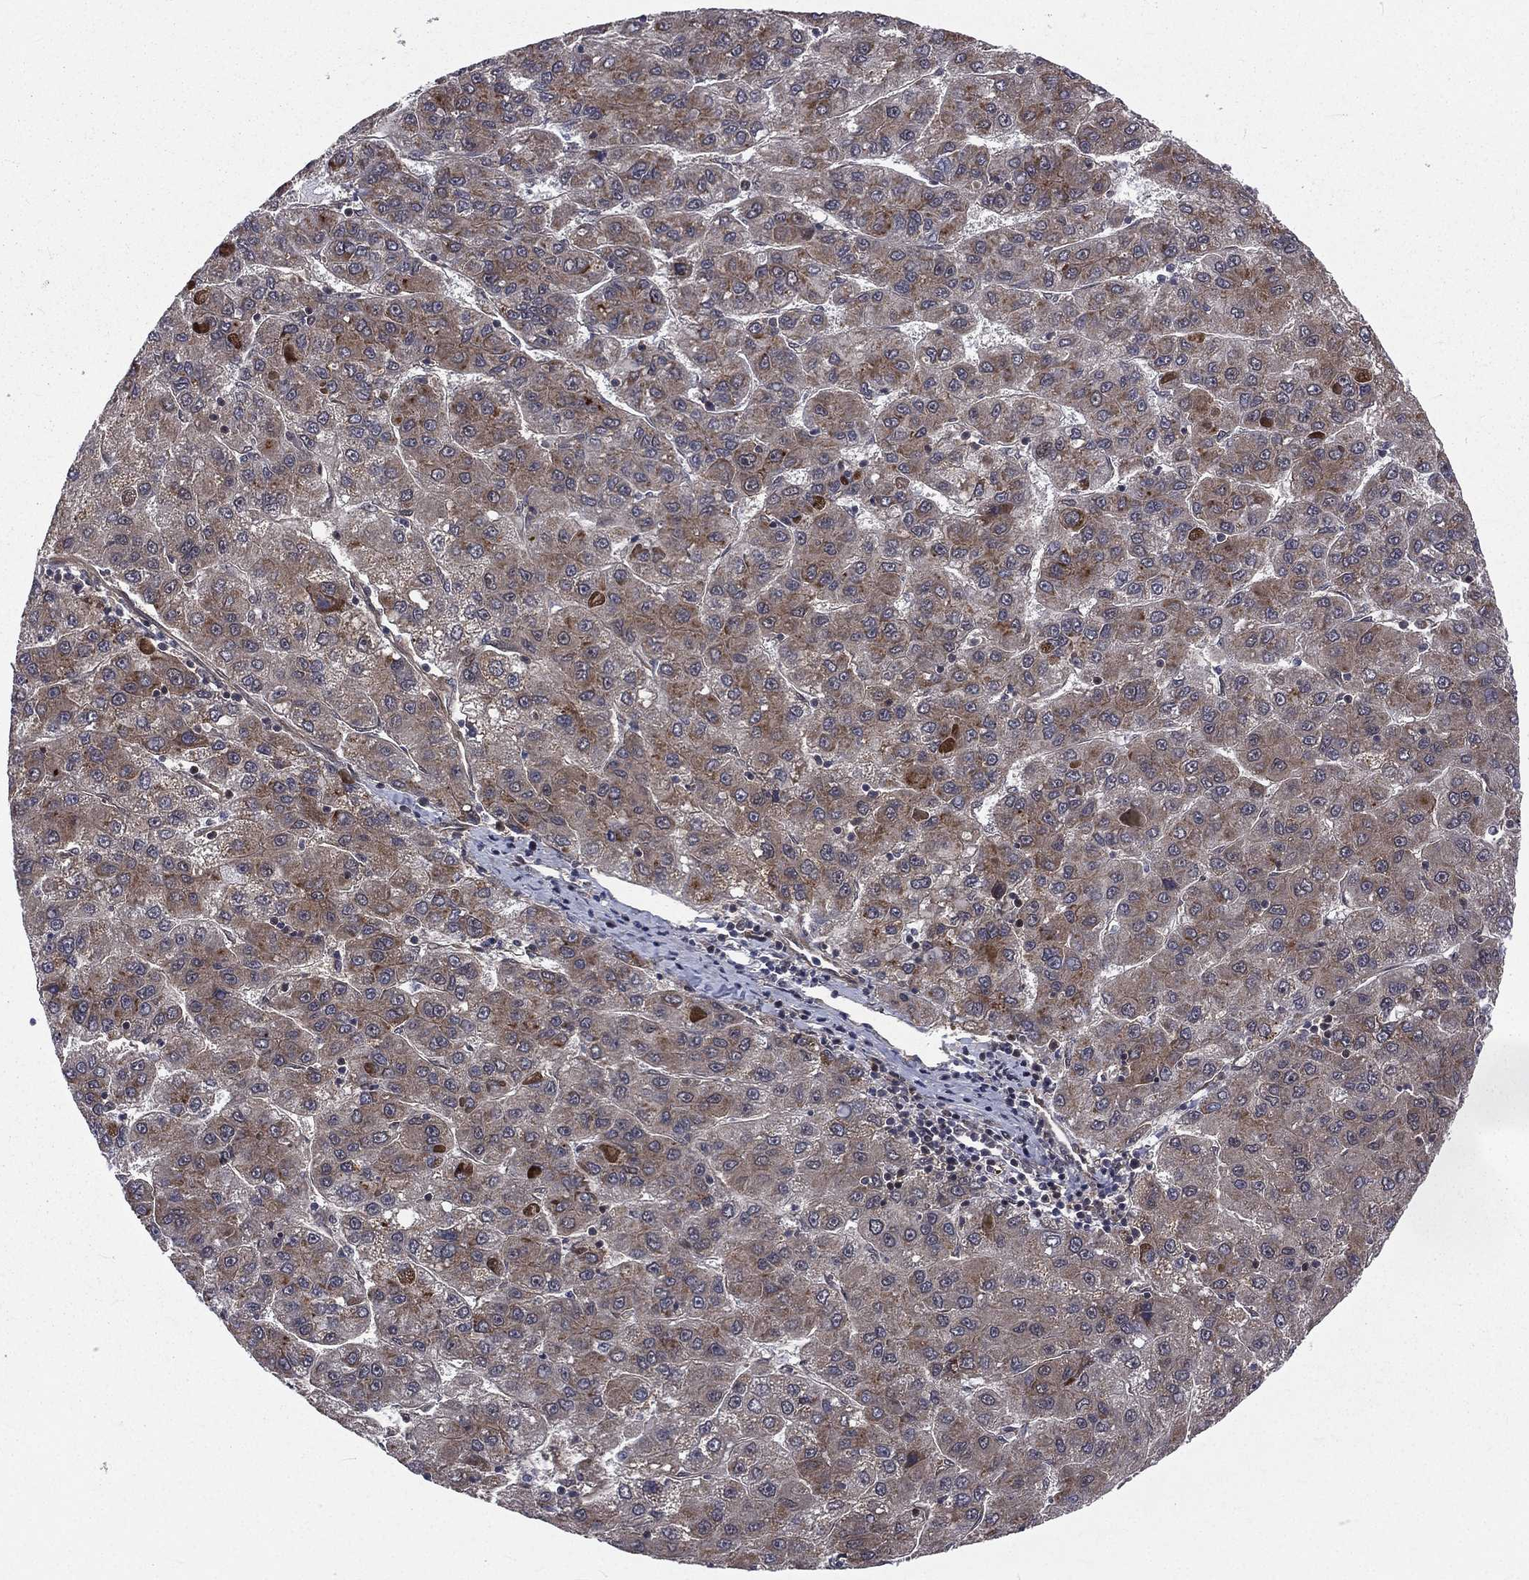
{"staining": {"intensity": "moderate", "quantity": "<25%", "location": "cytoplasmic/membranous"}, "tissue": "liver cancer", "cell_type": "Tumor cells", "image_type": "cancer", "snomed": [{"axis": "morphology", "description": "Carcinoma, Hepatocellular, NOS"}, {"axis": "topography", "description": "Liver"}], "caption": "Brown immunohistochemical staining in liver cancer (hepatocellular carcinoma) reveals moderate cytoplasmic/membranous expression in approximately <25% of tumor cells. The staining was performed using DAB (3,3'-diaminobenzidine) to visualize the protein expression in brown, while the nuclei were stained in blue with hematoxylin (Magnification: 20x).", "gene": "ARL3", "patient": {"sex": "female", "age": 82}}